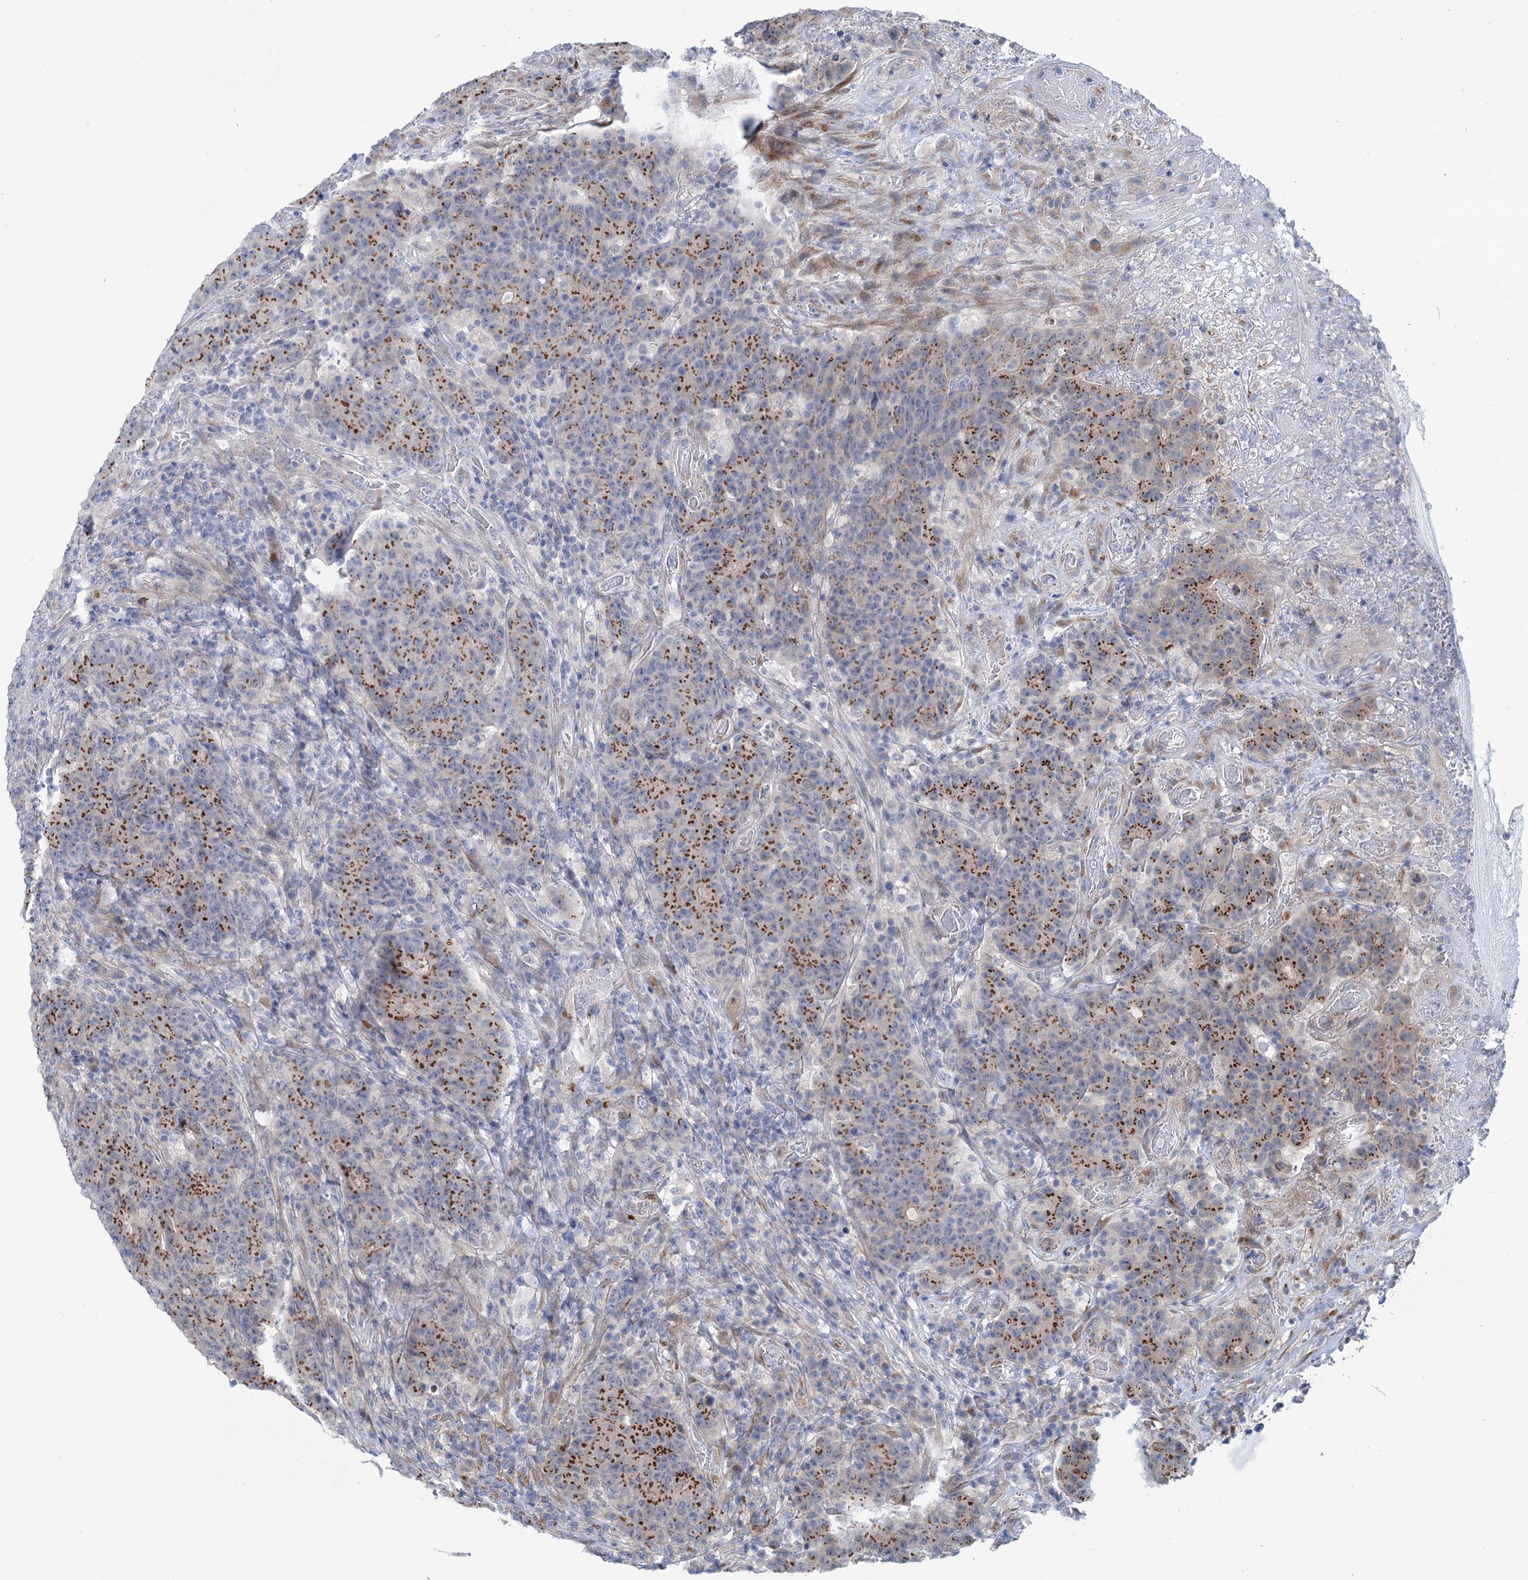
{"staining": {"intensity": "strong", "quantity": "25%-75%", "location": "cytoplasmic/membranous"}, "tissue": "colorectal cancer", "cell_type": "Tumor cells", "image_type": "cancer", "snomed": [{"axis": "morphology", "description": "Adenocarcinoma, NOS"}, {"axis": "topography", "description": "Colon"}], "caption": "Immunohistochemistry (IHC) (DAB) staining of human colorectal cancer (adenocarcinoma) shows strong cytoplasmic/membranous protein staining in about 25%-75% of tumor cells.", "gene": "ELP4", "patient": {"sex": "female", "age": 75}}